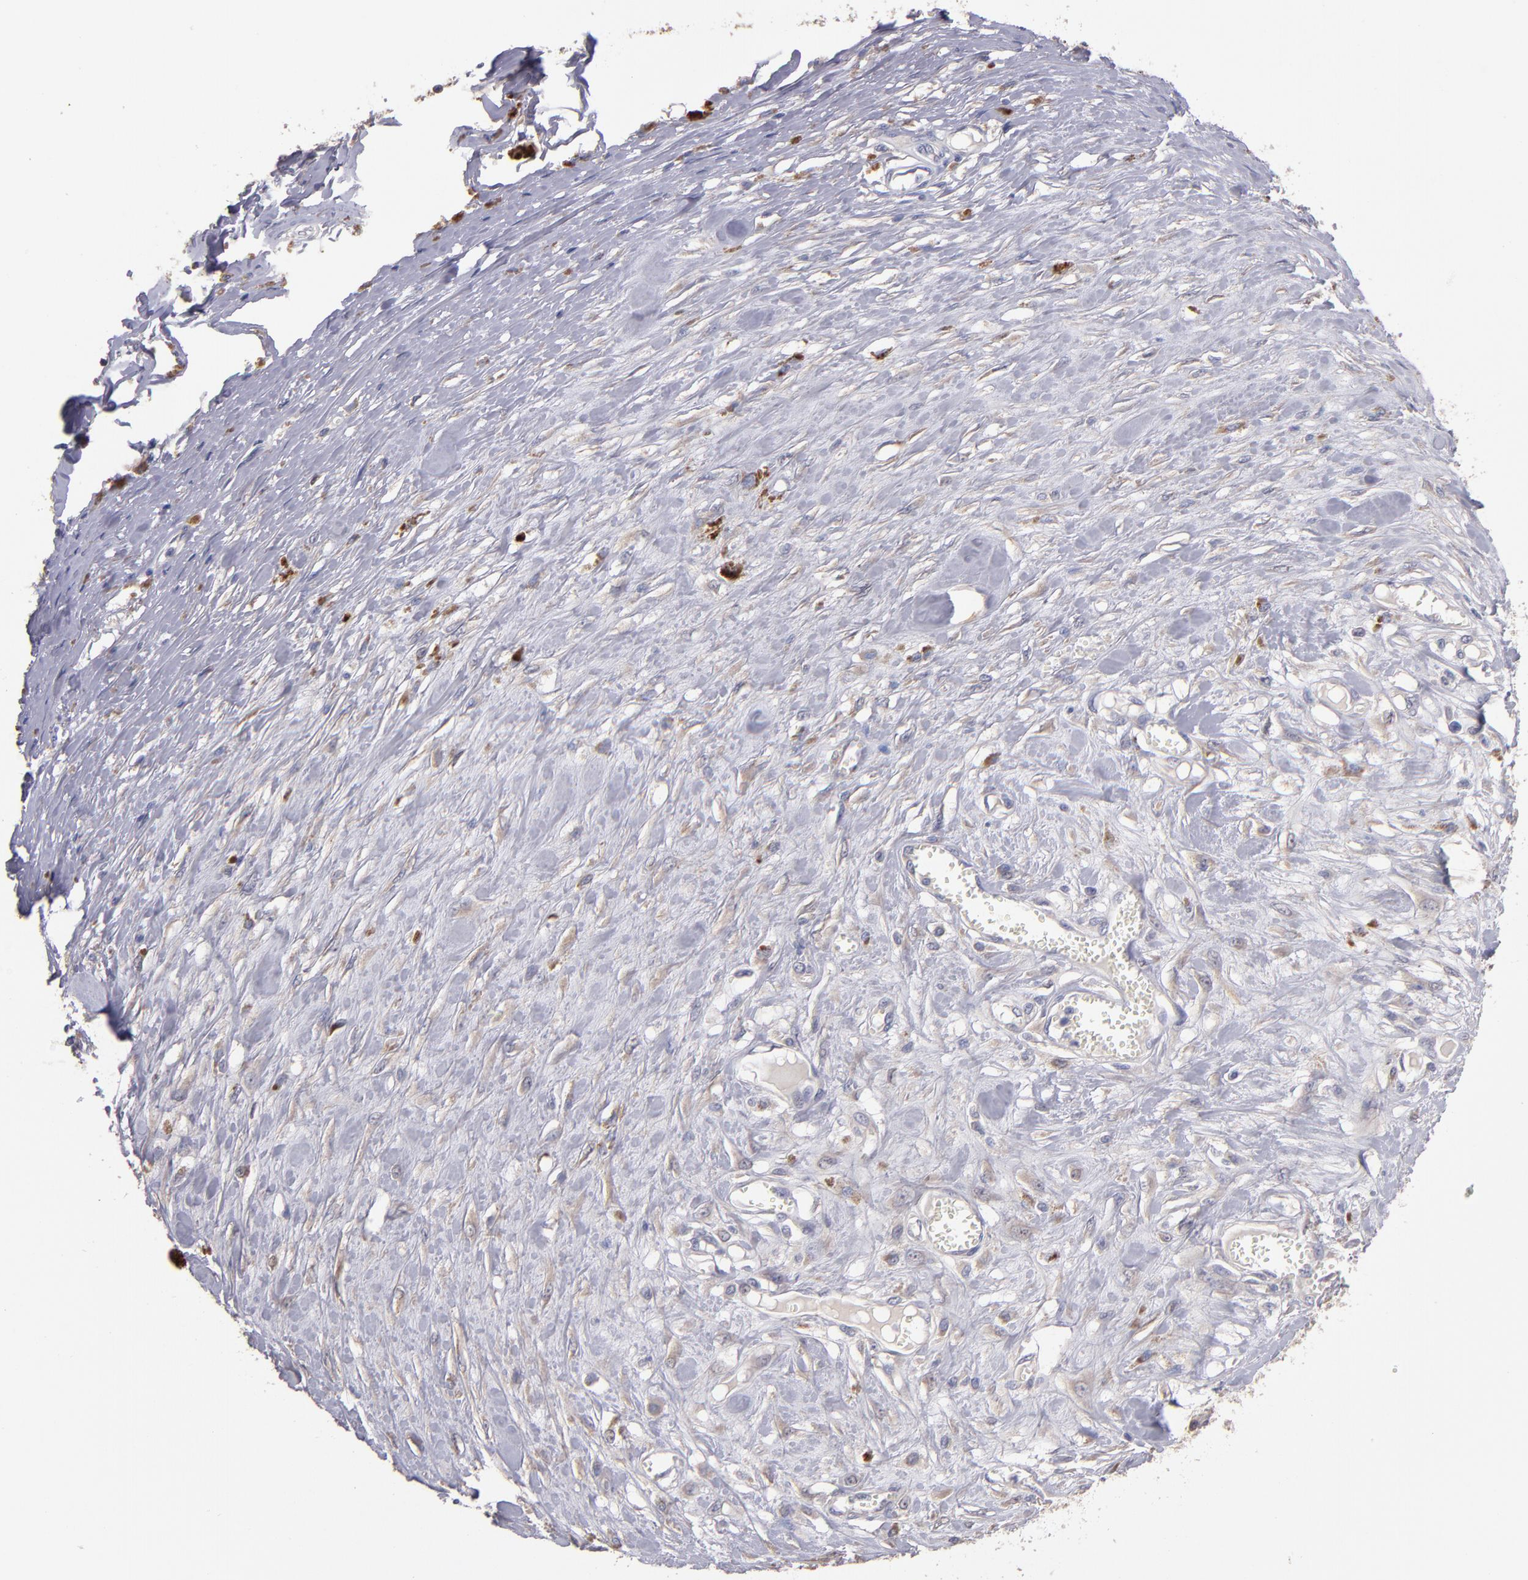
{"staining": {"intensity": "moderate", "quantity": "<25%", "location": "cytoplasmic/membranous"}, "tissue": "melanoma", "cell_type": "Tumor cells", "image_type": "cancer", "snomed": [{"axis": "morphology", "description": "Malignant melanoma, Metastatic site"}, {"axis": "topography", "description": "Lymph node"}], "caption": "Immunohistochemistry image of neoplastic tissue: malignant melanoma (metastatic site) stained using immunohistochemistry (IHC) demonstrates low levels of moderate protein expression localized specifically in the cytoplasmic/membranous of tumor cells, appearing as a cytoplasmic/membranous brown color.", "gene": "MAGEE1", "patient": {"sex": "male", "age": 59}}